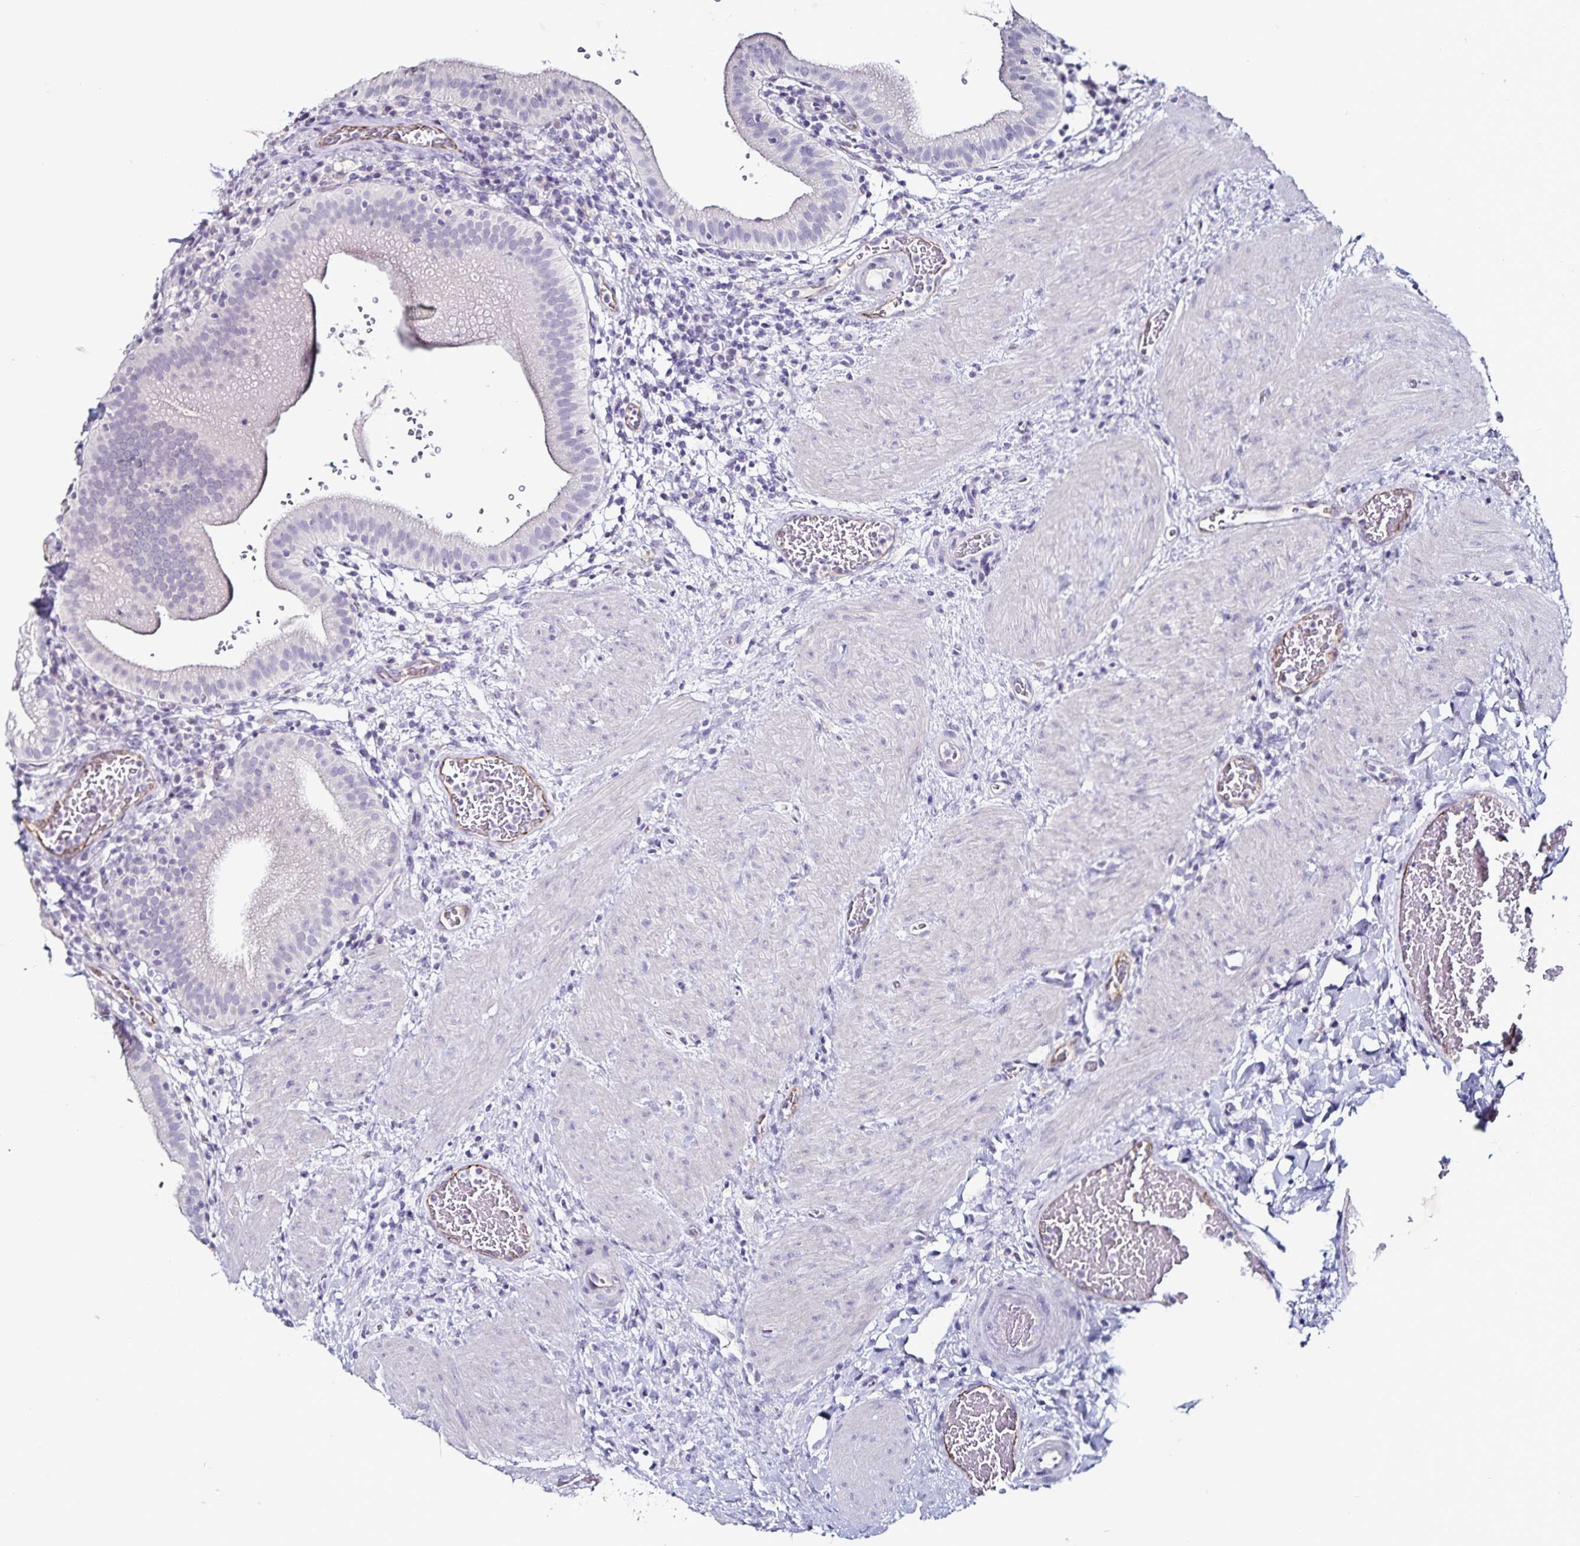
{"staining": {"intensity": "negative", "quantity": "none", "location": "none"}, "tissue": "gallbladder", "cell_type": "Glandular cells", "image_type": "normal", "snomed": [{"axis": "morphology", "description": "Normal tissue, NOS"}, {"axis": "topography", "description": "Gallbladder"}], "caption": "Human gallbladder stained for a protein using immunohistochemistry (IHC) shows no positivity in glandular cells.", "gene": "TSPAN7", "patient": {"sex": "male", "age": 26}}